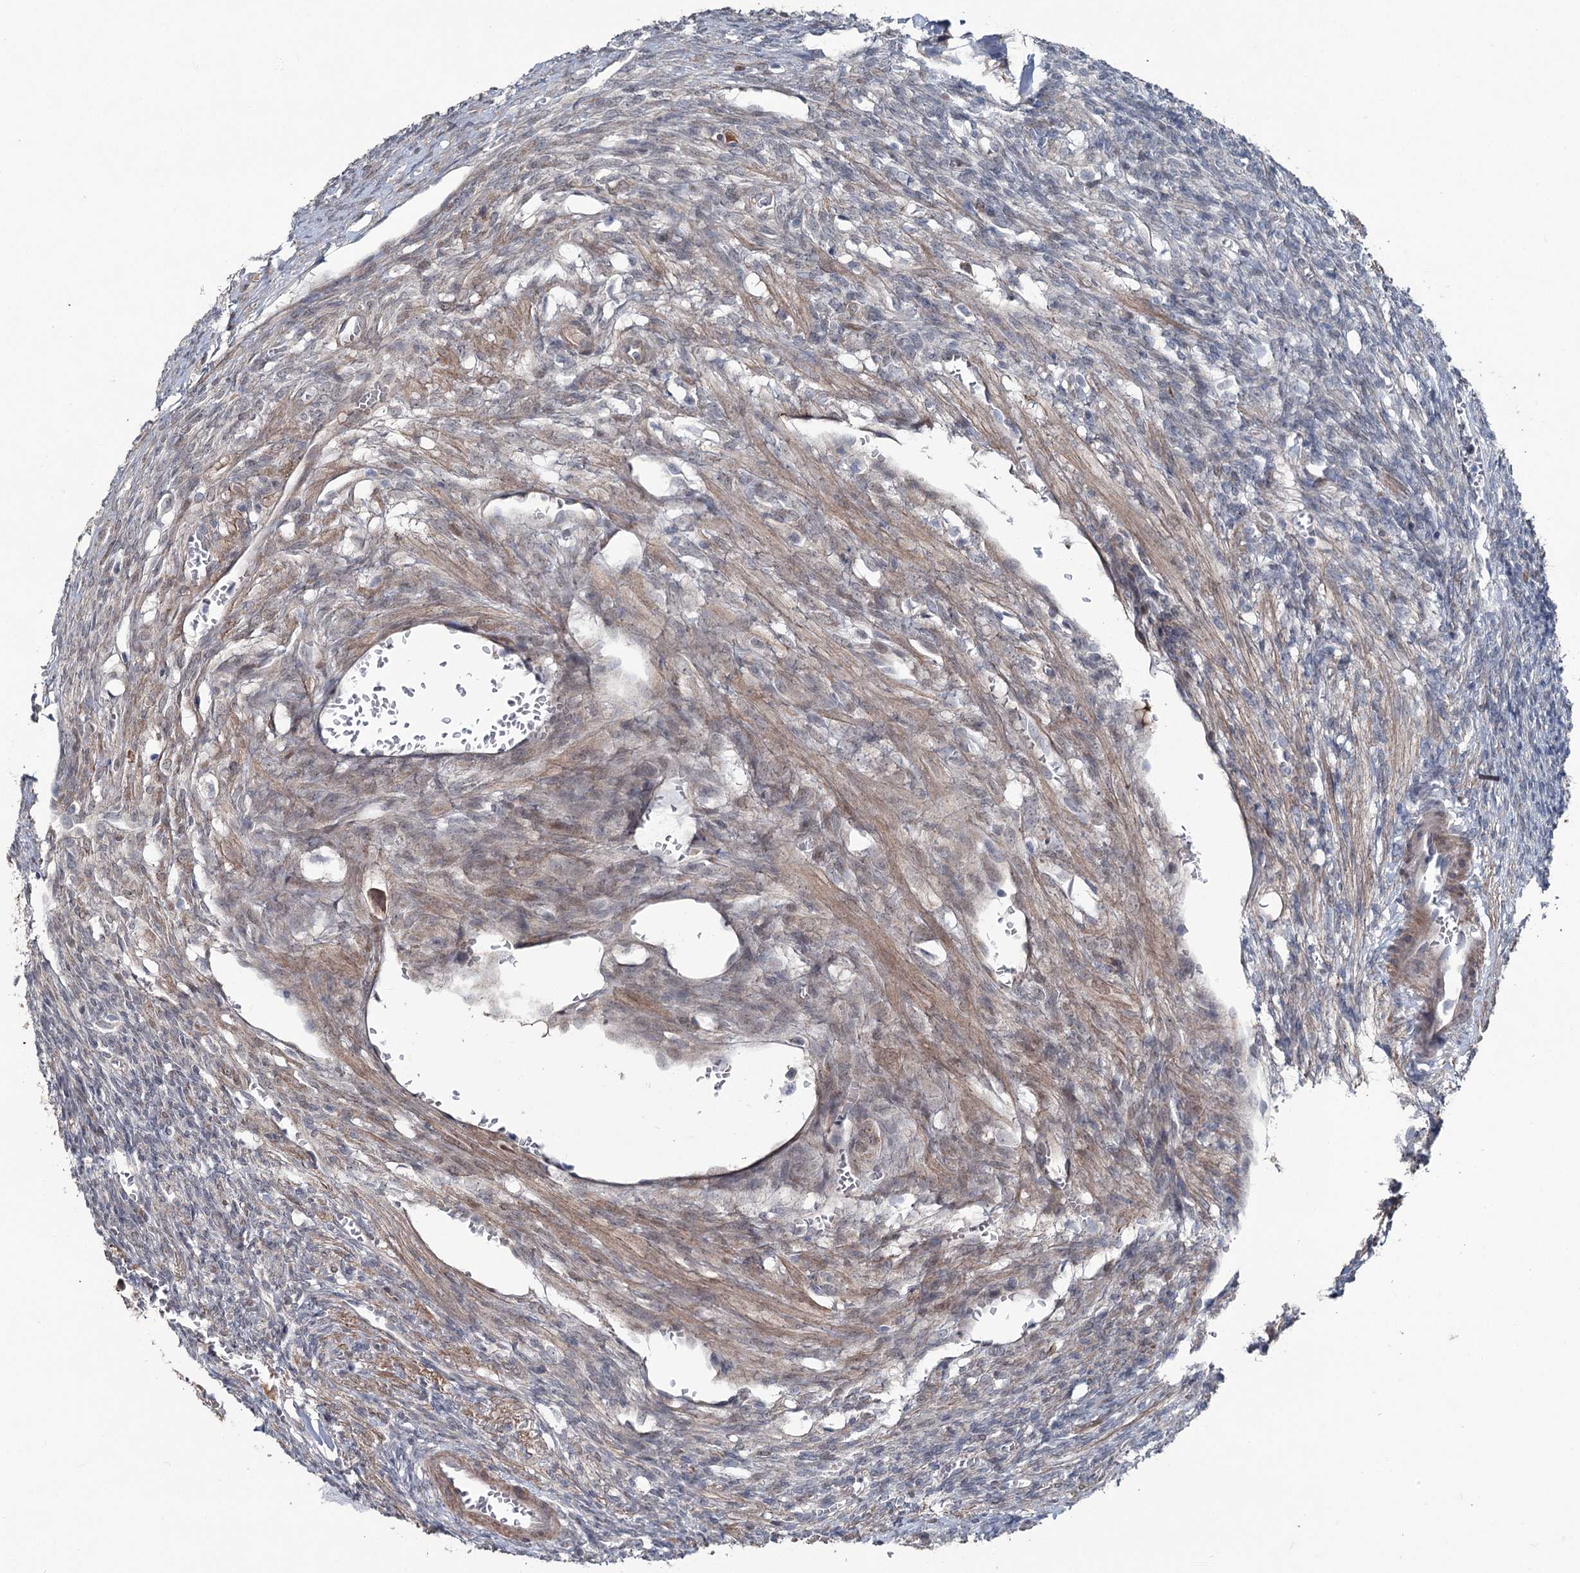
{"staining": {"intensity": "negative", "quantity": "none", "location": "none"}, "tissue": "ovary", "cell_type": "Follicle cells", "image_type": "normal", "snomed": [{"axis": "morphology", "description": "Normal tissue, NOS"}, {"axis": "topography", "description": "Ovary"}], "caption": "Immunohistochemistry image of unremarkable ovary: human ovary stained with DAB exhibits no significant protein positivity in follicle cells. Brightfield microscopy of immunohistochemistry stained with DAB (3,3'-diaminobenzidine) (brown) and hematoxylin (blue), captured at high magnification.", "gene": "FAM120B", "patient": {"sex": "female", "age": 27}}